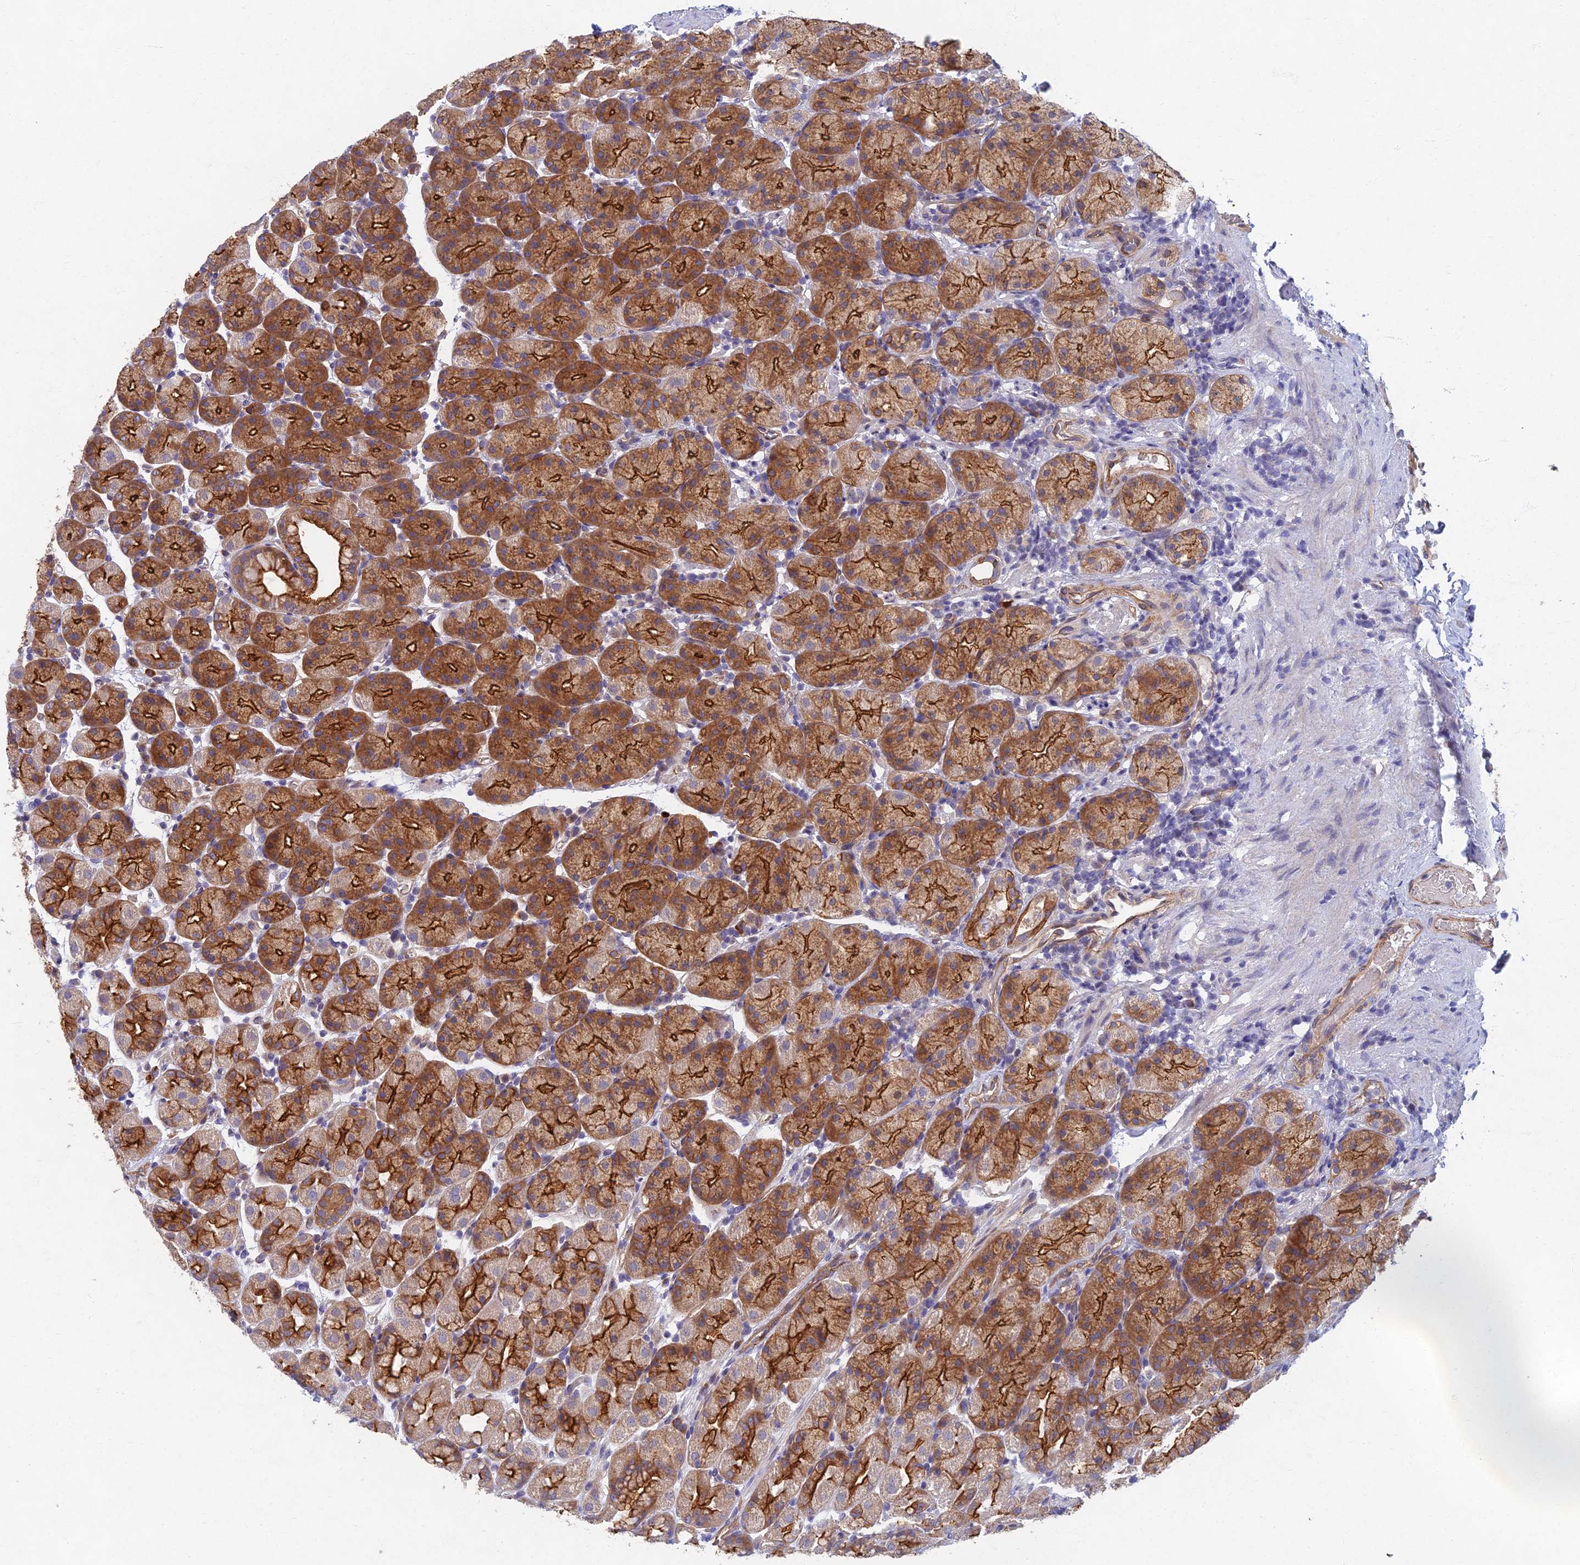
{"staining": {"intensity": "strong", "quantity": ">75%", "location": "cytoplasmic/membranous"}, "tissue": "stomach", "cell_type": "Glandular cells", "image_type": "normal", "snomed": [{"axis": "morphology", "description": "Normal tissue, NOS"}, {"axis": "topography", "description": "Stomach, upper"}], "caption": "Stomach stained with DAB (3,3'-diaminobenzidine) immunohistochemistry displays high levels of strong cytoplasmic/membranous expression in about >75% of glandular cells. (DAB IHC, brown staining for protein, blue staining for nuclei).", "gene": "RHBDL2", "patient": {"sex": "male", "age": 68}}